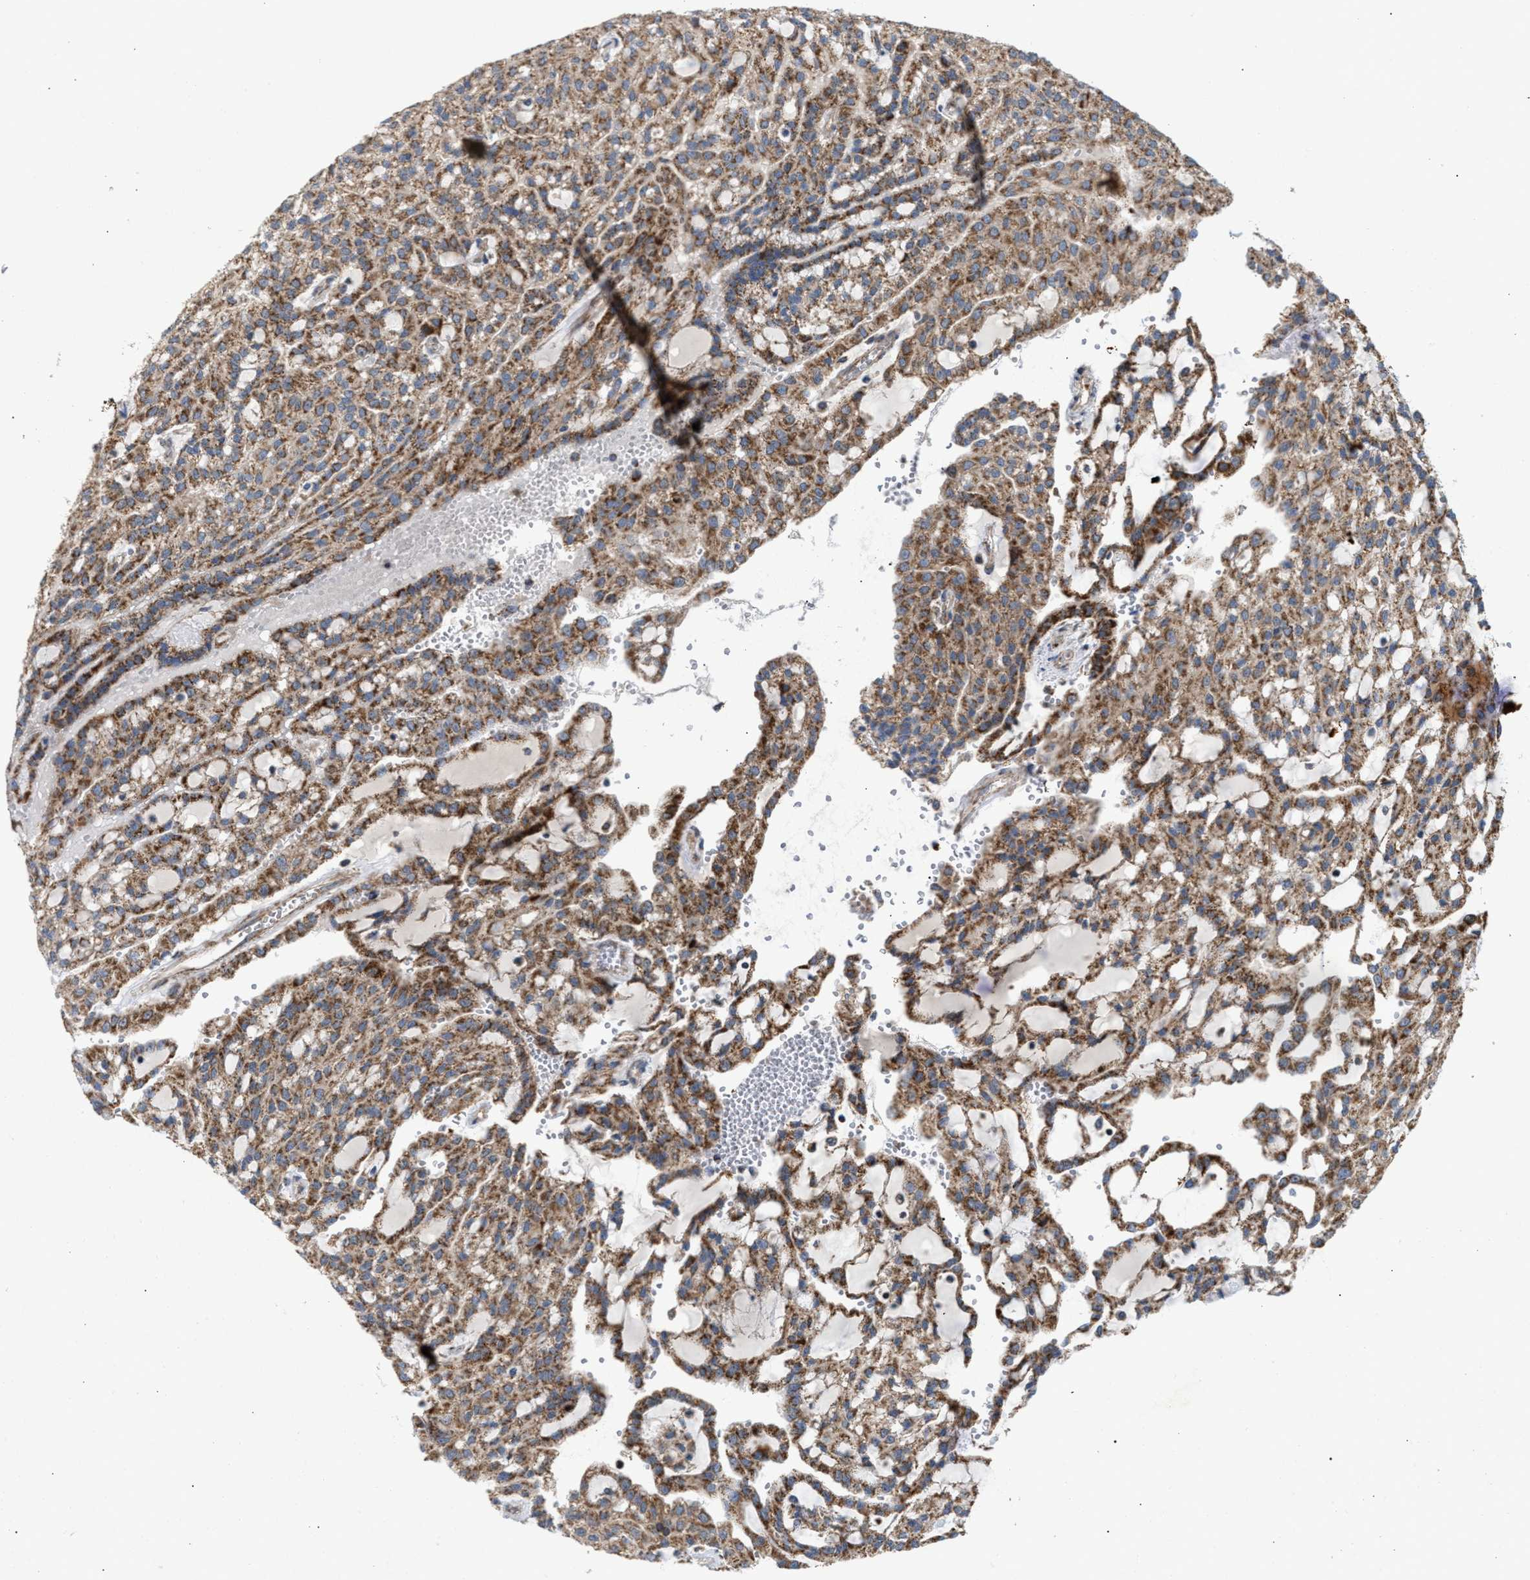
{"staining": {"intensity": "moderate", "quantity": ">75%", "location": "cytoplasmic/membranous"}, "tissue": "renal cancer", "cell_type": "Tumor cells", "image_type": "cancer", "snomed": [{"axis": "morphology", "description": "Adenocarcinoma, NOS"}, {"axis": "topography", "description": "Kidney"}], "caption": "DAB (3,3'-diaminobenzidine) immunohistochemical staining of renal adenocarcinoma reveals moderate cytoplasmic/membranous protein staining in approximately >75% of tumor cells.", "gene": "TACO1", "patient": {"sex": "male", "age": 63}}